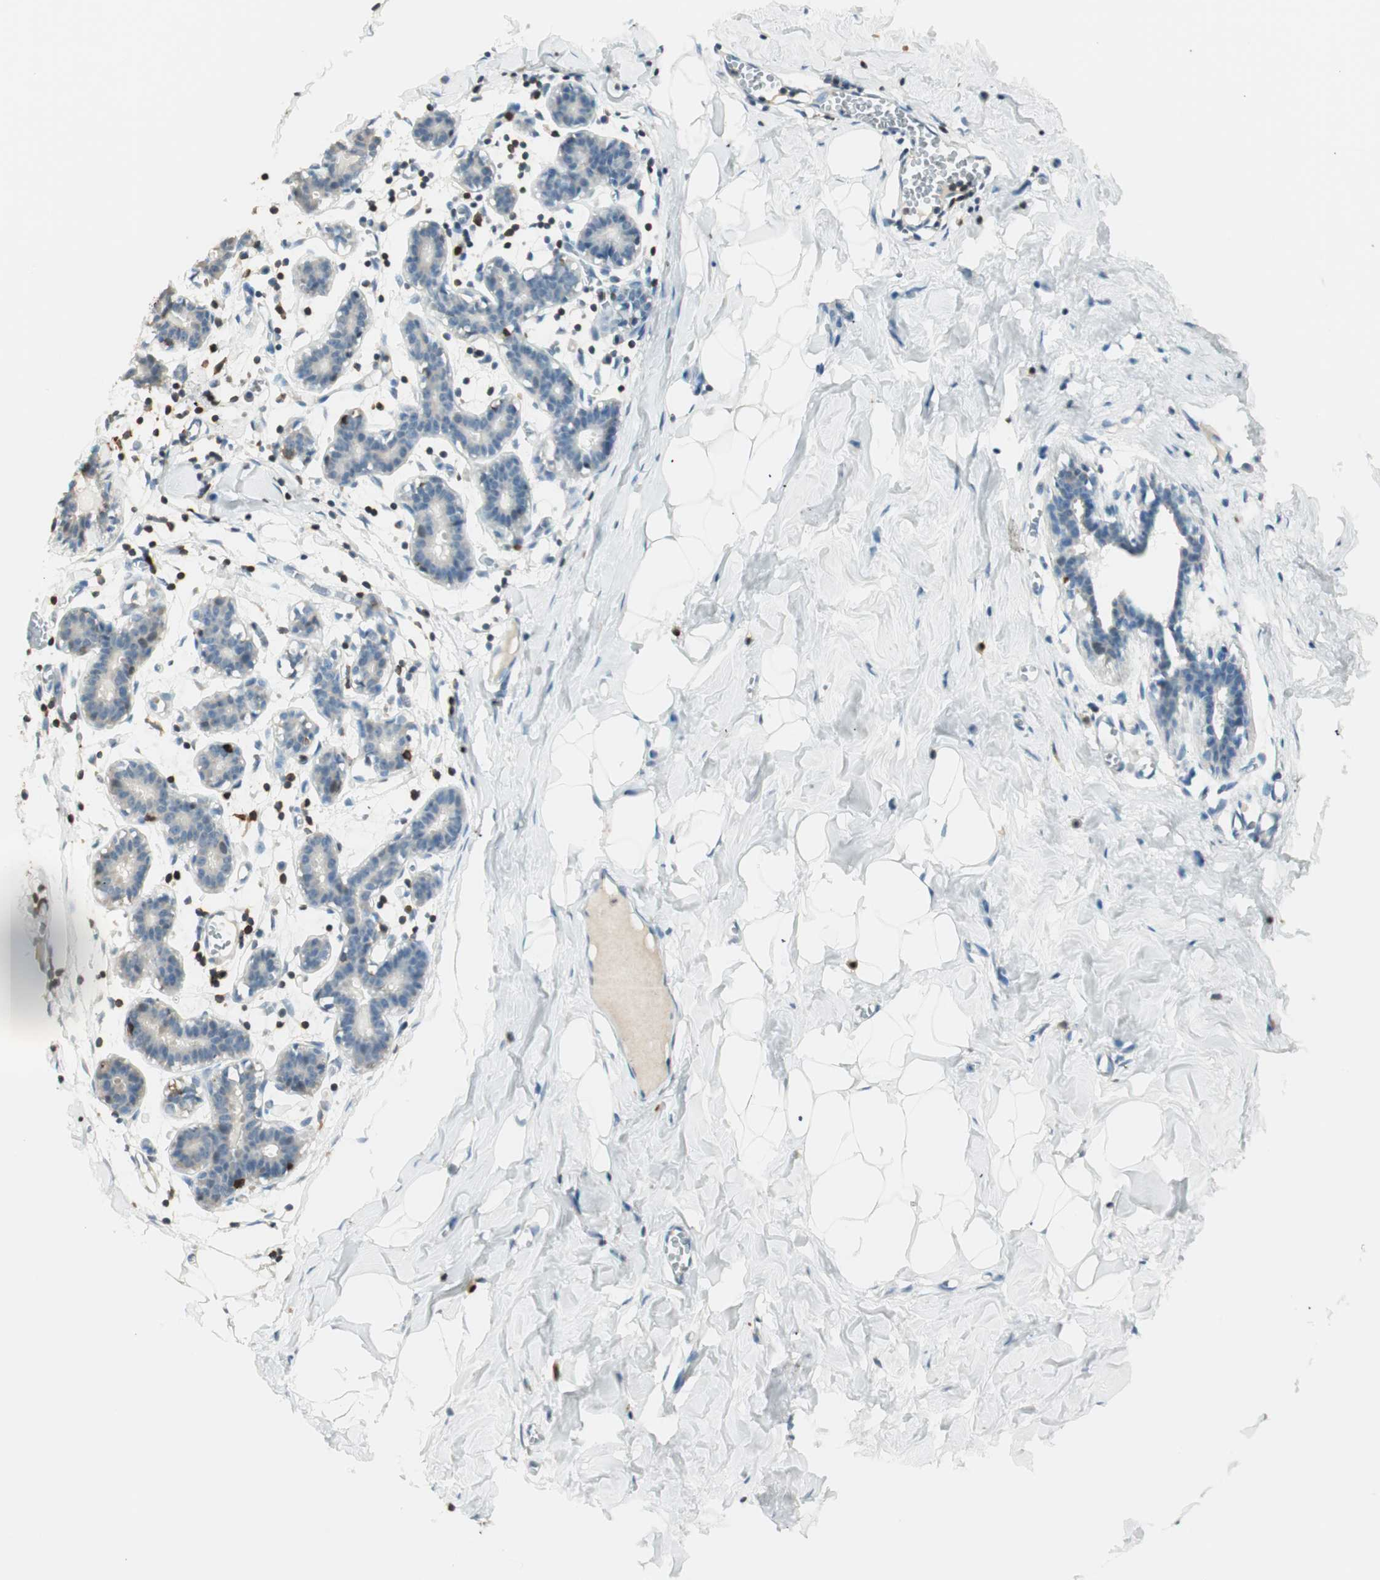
{"staining": {"intensity": "negative", "quantity": "none", "location": "none"}, "tissue": "breast", "cell_type": "Adipocytes", "image_type": "normal", "snomed": [{"axis": "morphology", "description": "Normal tissue, NOS"}, {"axis": "topography", "description": "Breast"}], "caption": "A histopathology image of breast stained for a protein displays no brown staining in adipocytes. (DAB immunohistochemistry, high magnification).", "gene": "HPGD", "patient": {"sex": "female", "age": 27}}